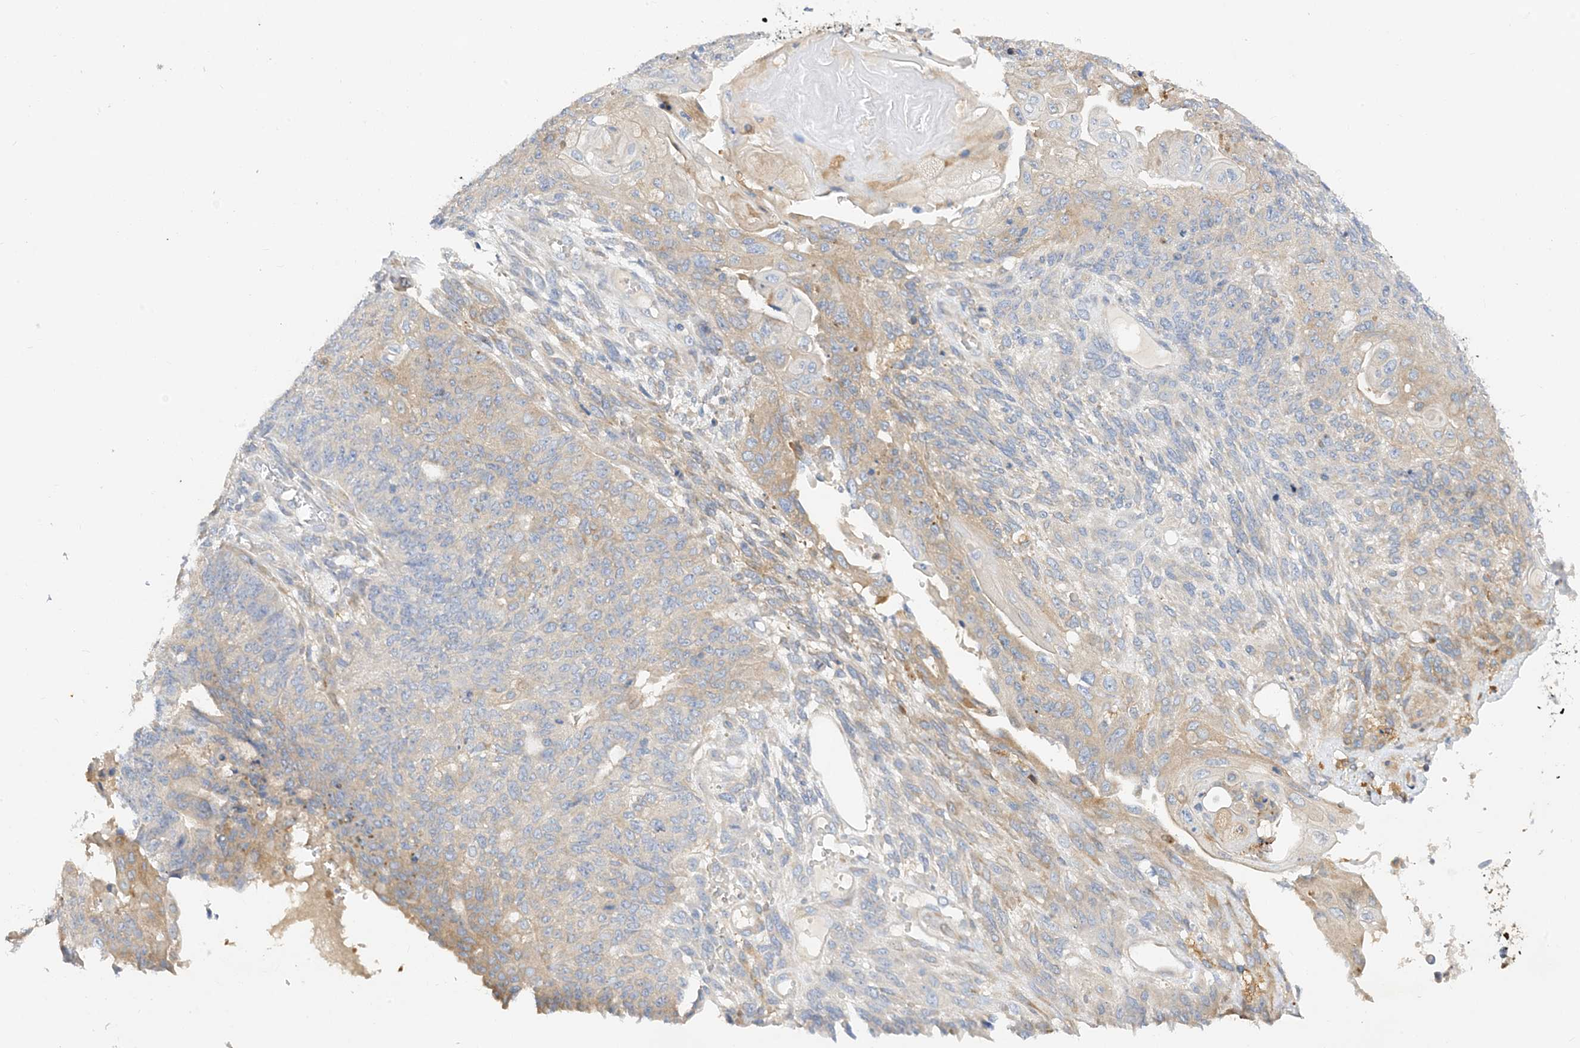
{"staining": {"intensity": "weak", "quantity": "<25%", "location": "cytoplasmic/membranous"}, "tissue": "endometrial cancer", "cell_type": "Tumor cells", "image_type": "cancer", "snomed": [{"axis": "morphology", "description": "Adenocarcinoma, NOS"}, {"axis": "topography", "description": "Endometrium"}], "caption": "DAB (3,3'-diaminobenzidine) immunohistochemical staining of human endometrial adenocarcinoma shows no significant positivity in tumor cells.", "gene": "ARV1", "patient": {"sex": "female", "age": 32}}